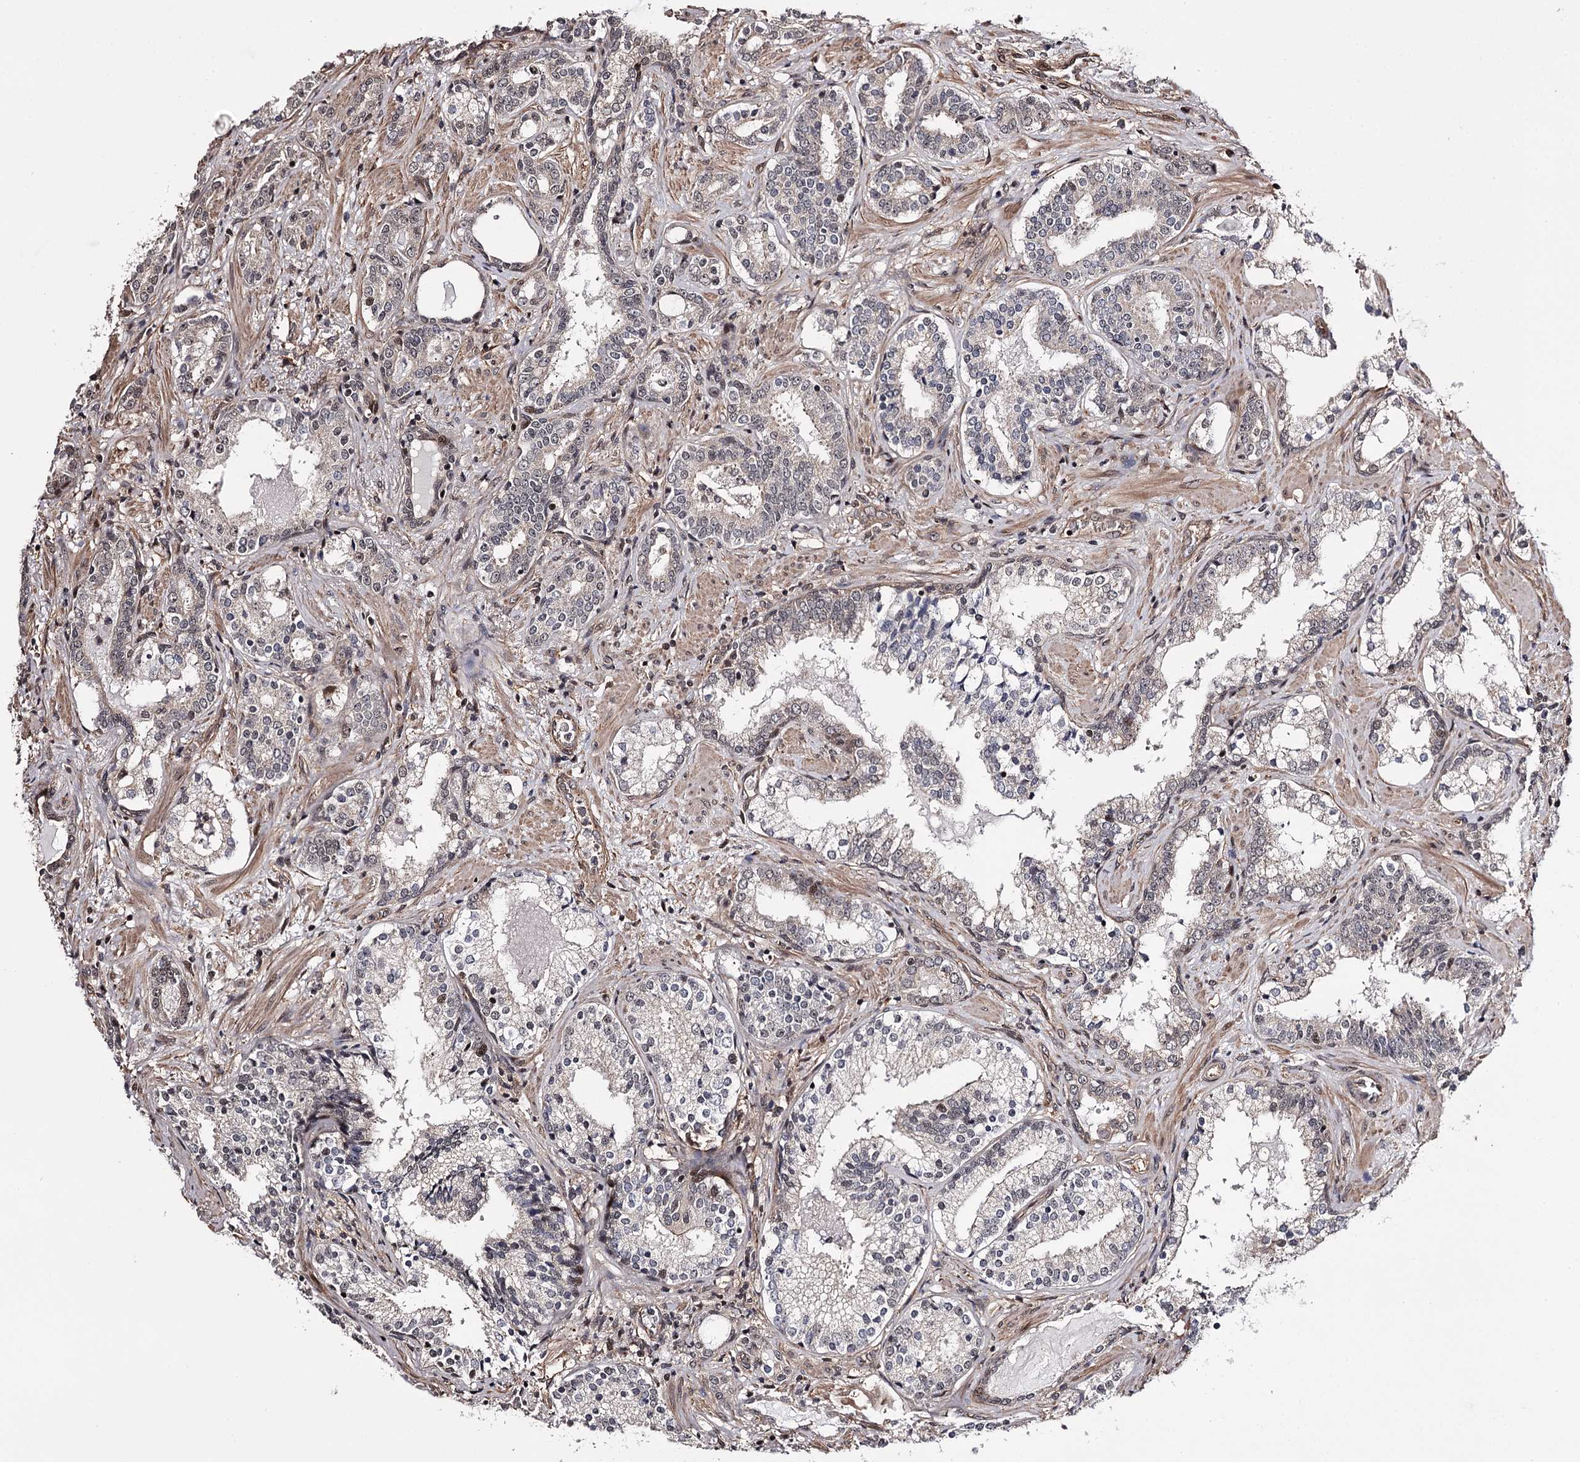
{"staining": {"intensity": "moderate", "quantity": "<25%", "location": "nuclear"}, "tissue": "prostate cancer", "cell_type": "Tumor cells", "image_type": "cancer", "snomed": [{"axis": "morphology", "description": "Adenocarcinoma, High grade"}, {"axis": "topography", "description": "Prostate"}], "caption": "IHC staining of high-grade adenocarcinoma (prostate), which reveals low levels of moderate nuclear positivity in about <25% of tumor cells indicating moderate nuclear protein expression. The staining was performed using DAB (brown) for protein detection and nuclei were counterstained in hematoxylin (blue).", "gene": "TTC33", "patient": {"sex": "male", "age": 58}}